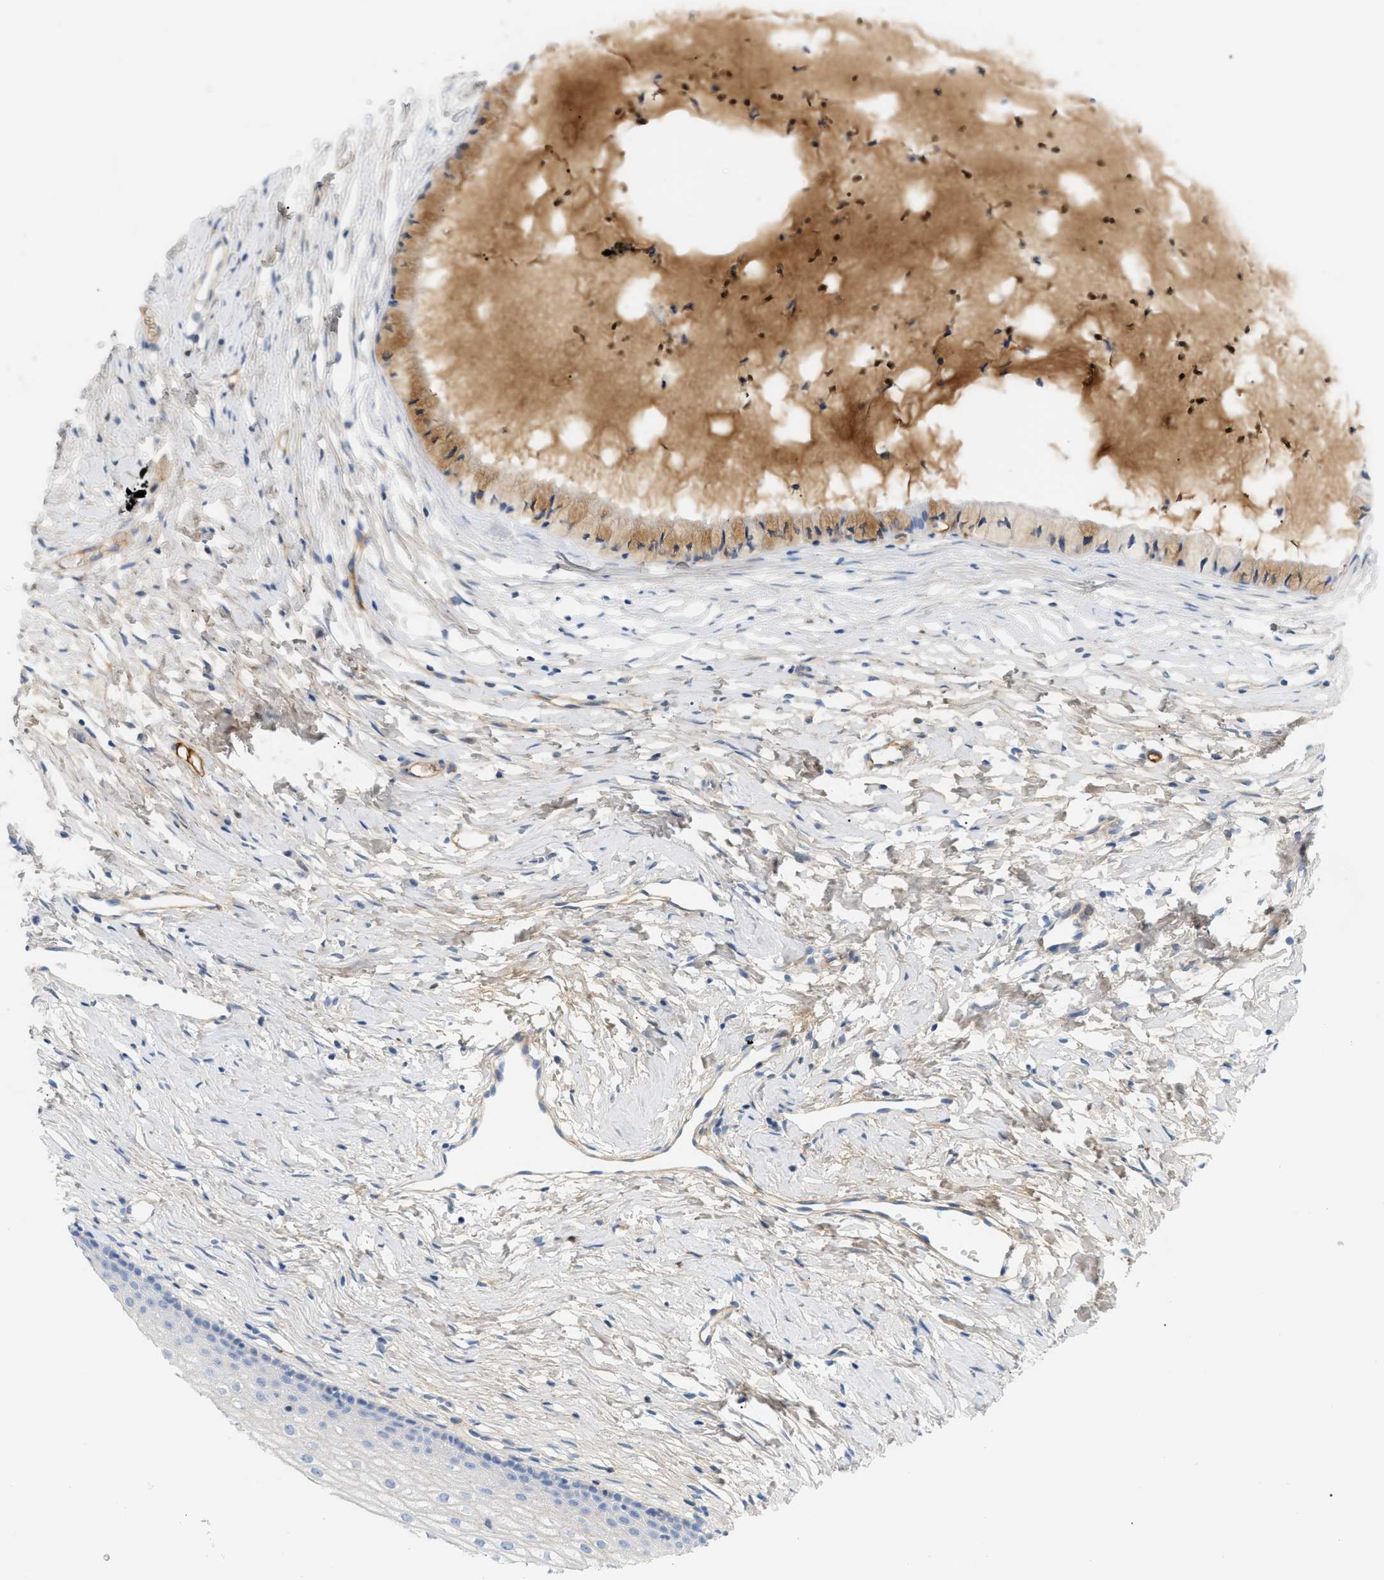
{"staining": {"intensity": "moderate", "quantity": ">75%", "location": "cytoplasmic/membranous"}, "tissue": "cervix", "cell_type": "Glandular cells", "image_type": "normal", "snomed": [{"axis": "morphology", "description": "Normal tissue, NOS"}, {"axis": "topography", "description": "Cervix"}], "caption": "A high-resolution micrograph shows immunohistochemistry (IHC) staining of unremarkable cervix, which displays moderate cytoplasmic/membranous positivity in approximately >75% of glandular cells.", "gene": "CFH", "patient": {"sex": "female", "age": 46}}